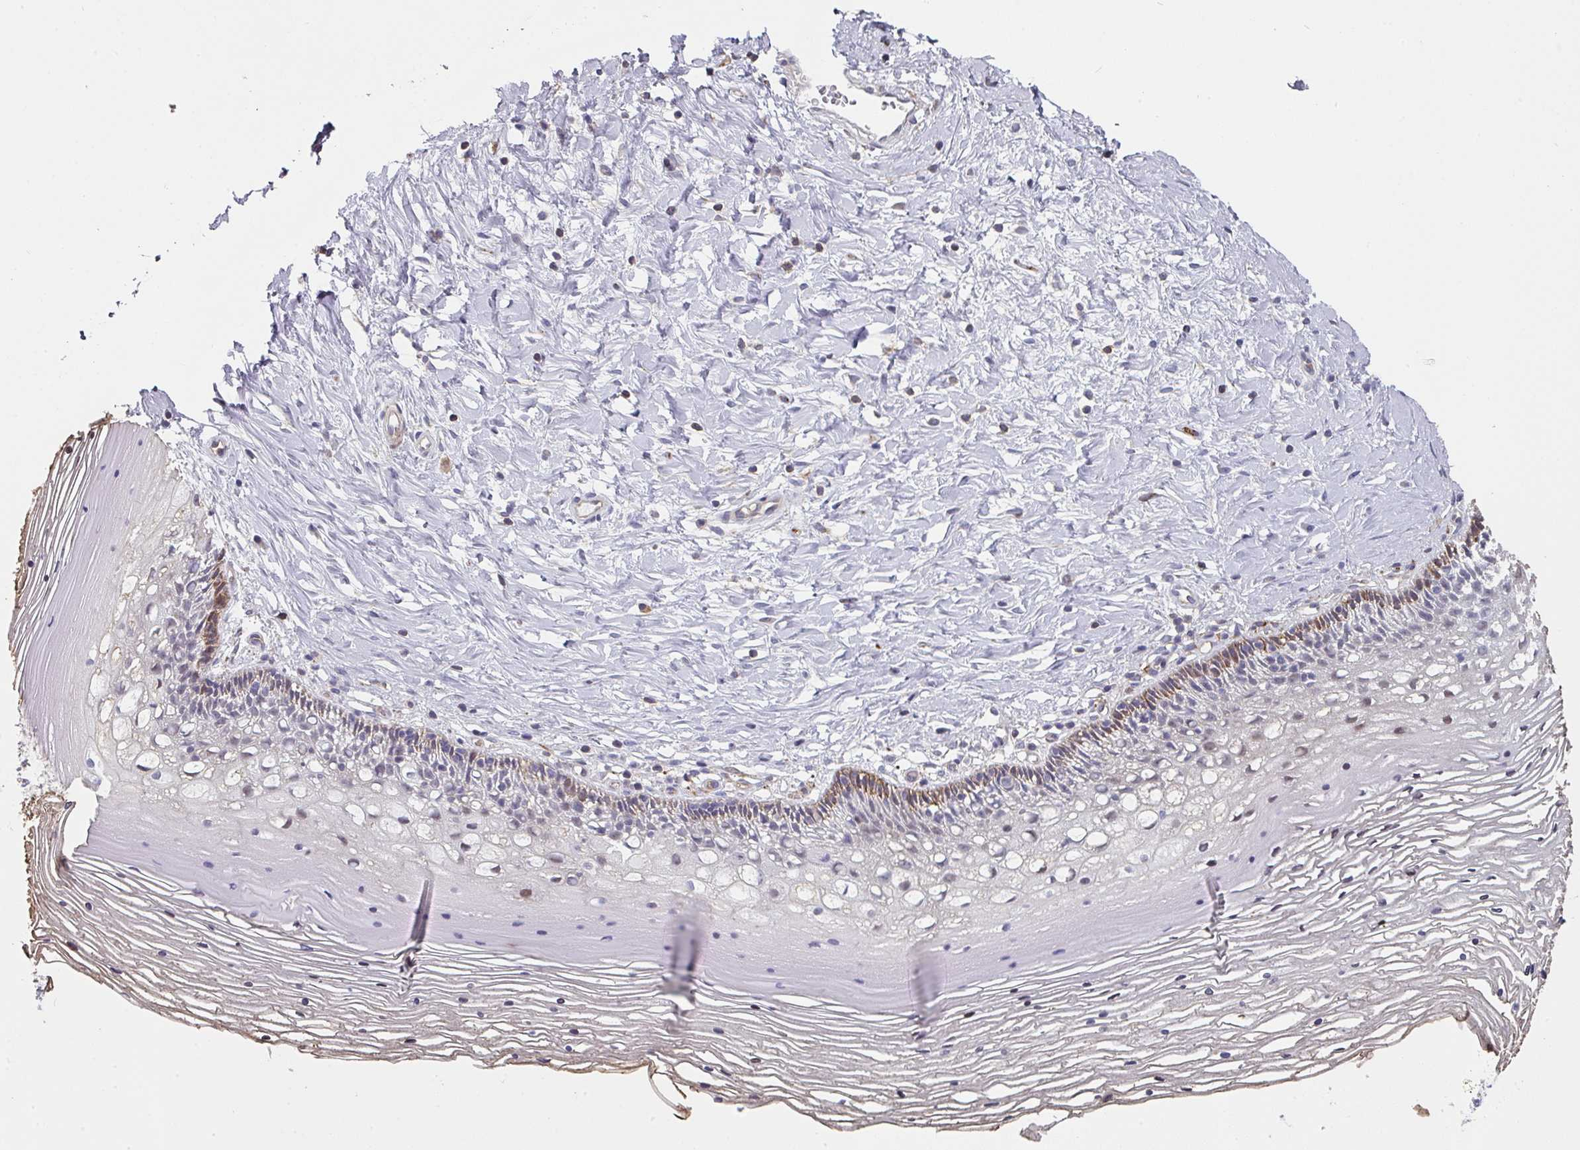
{"staining": {"intensity": "moderate", "quantity": "<25%", "location": "cytoplasmic/membranous"}, "tissue": "cervix", "cell_type": "Glandular cells", "image_type": "normal", "snomed": [{"axis": "morphology", "description": "Normal tissue, NOS"}, {"axis": "topography", "description": "Cervix"}], "caption": "Protein expression analysis of normal cervix reveals moderate cytoplasmic/membranous staining in approximately <25% of glandular cells.", "gene": "BEND5", "patient": {"sex": "female", "age": 36}}